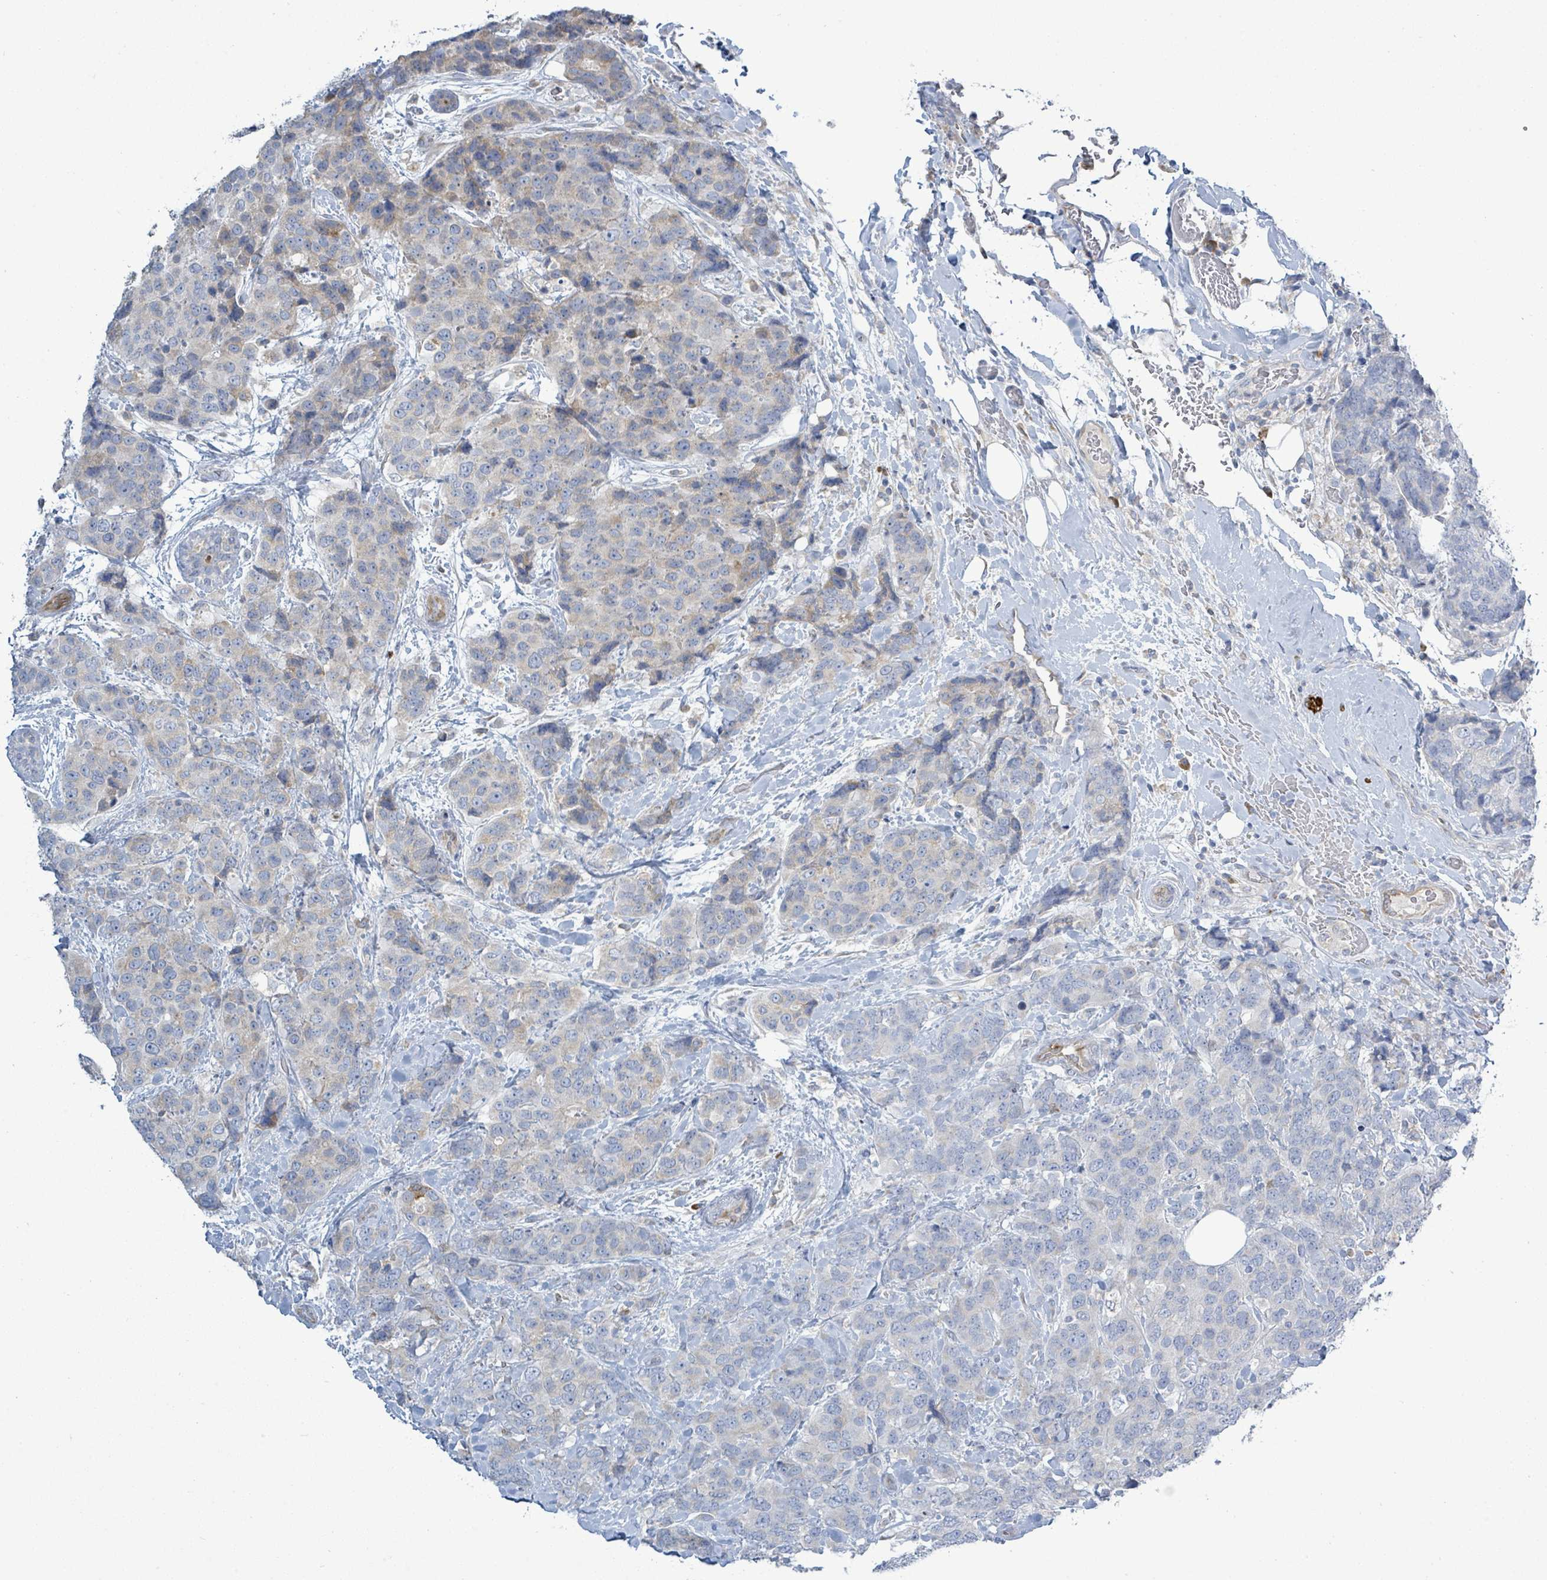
{"staining": {"intensity": "negative", "quantity": "none", "location": "none"}, "tissue": "breast cancer", "cell_type": "Tumor cells", "image_type": "cancer", "snomed": [{"axis": "morphology", "description": "Lobular carcinoma"}, {"axis": "topography", "description": "Breast"}], "caption": "A micrograph of breast lobular carcinoma stained for a protein shows no brown staining in tumor cells.", "gene": "SIRPB1", "patient": {"sex": "female", "age": 59}}